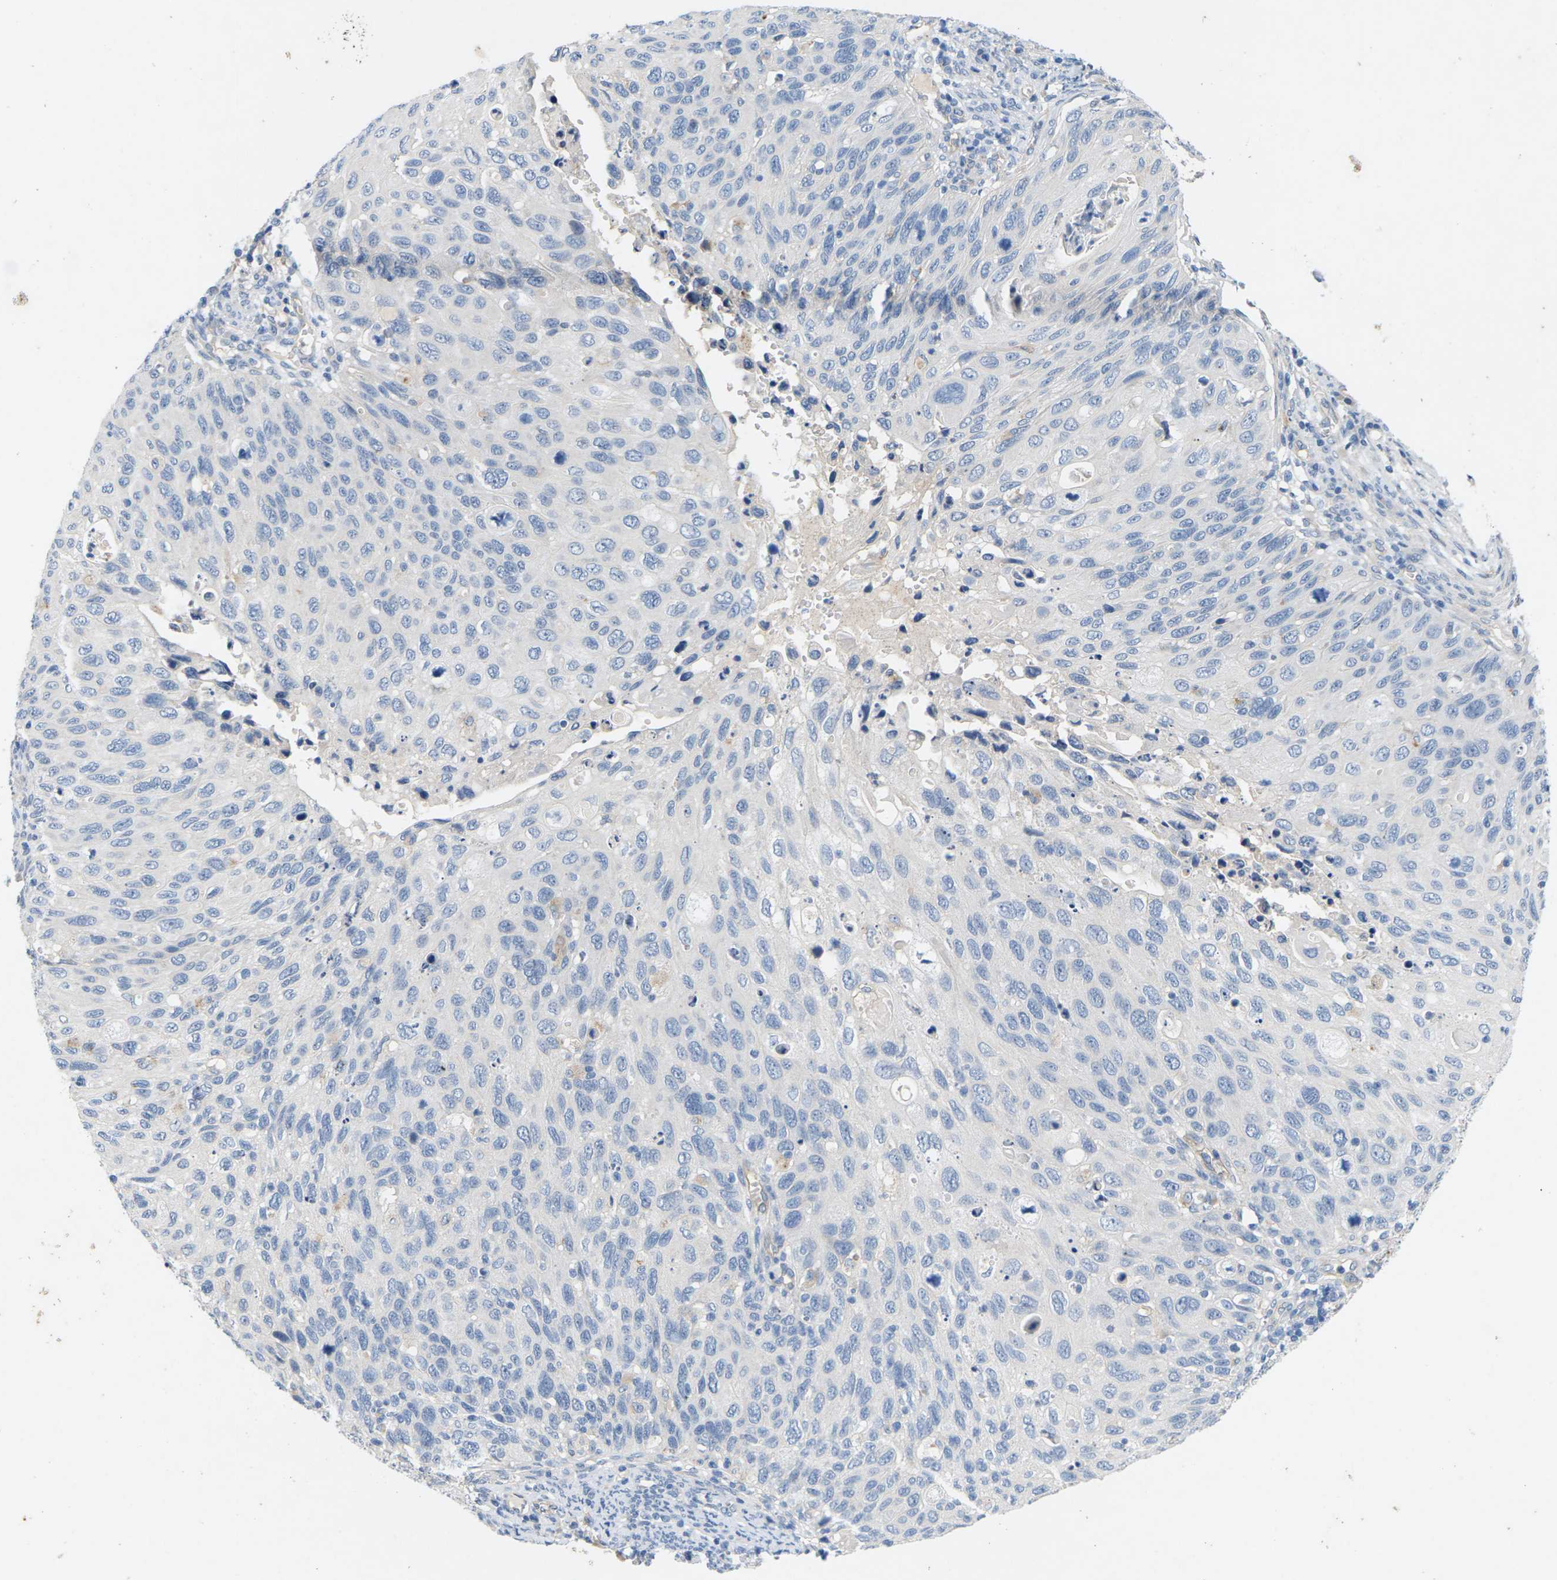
{"staining": {"intensity": "negative", "quantity": "none", "location": "none"}, "tissue": "cervical cancer", "cell_type": "Tumor cells", "image_type": "cancer", "snomed": [{"axis": "morphology", "description": "Squamous cell carcinoma, NOS"}, {"axis": "topography", "description": "Cervix"}], "caption": "This is a photomicrograph of immunohistochemistry (IHC) staining of cervical squamous cell carcinoma, which shows no staining in tumor cells.", "gene": "ITGA5", "patient": {"sex": "female", "age": 70}}